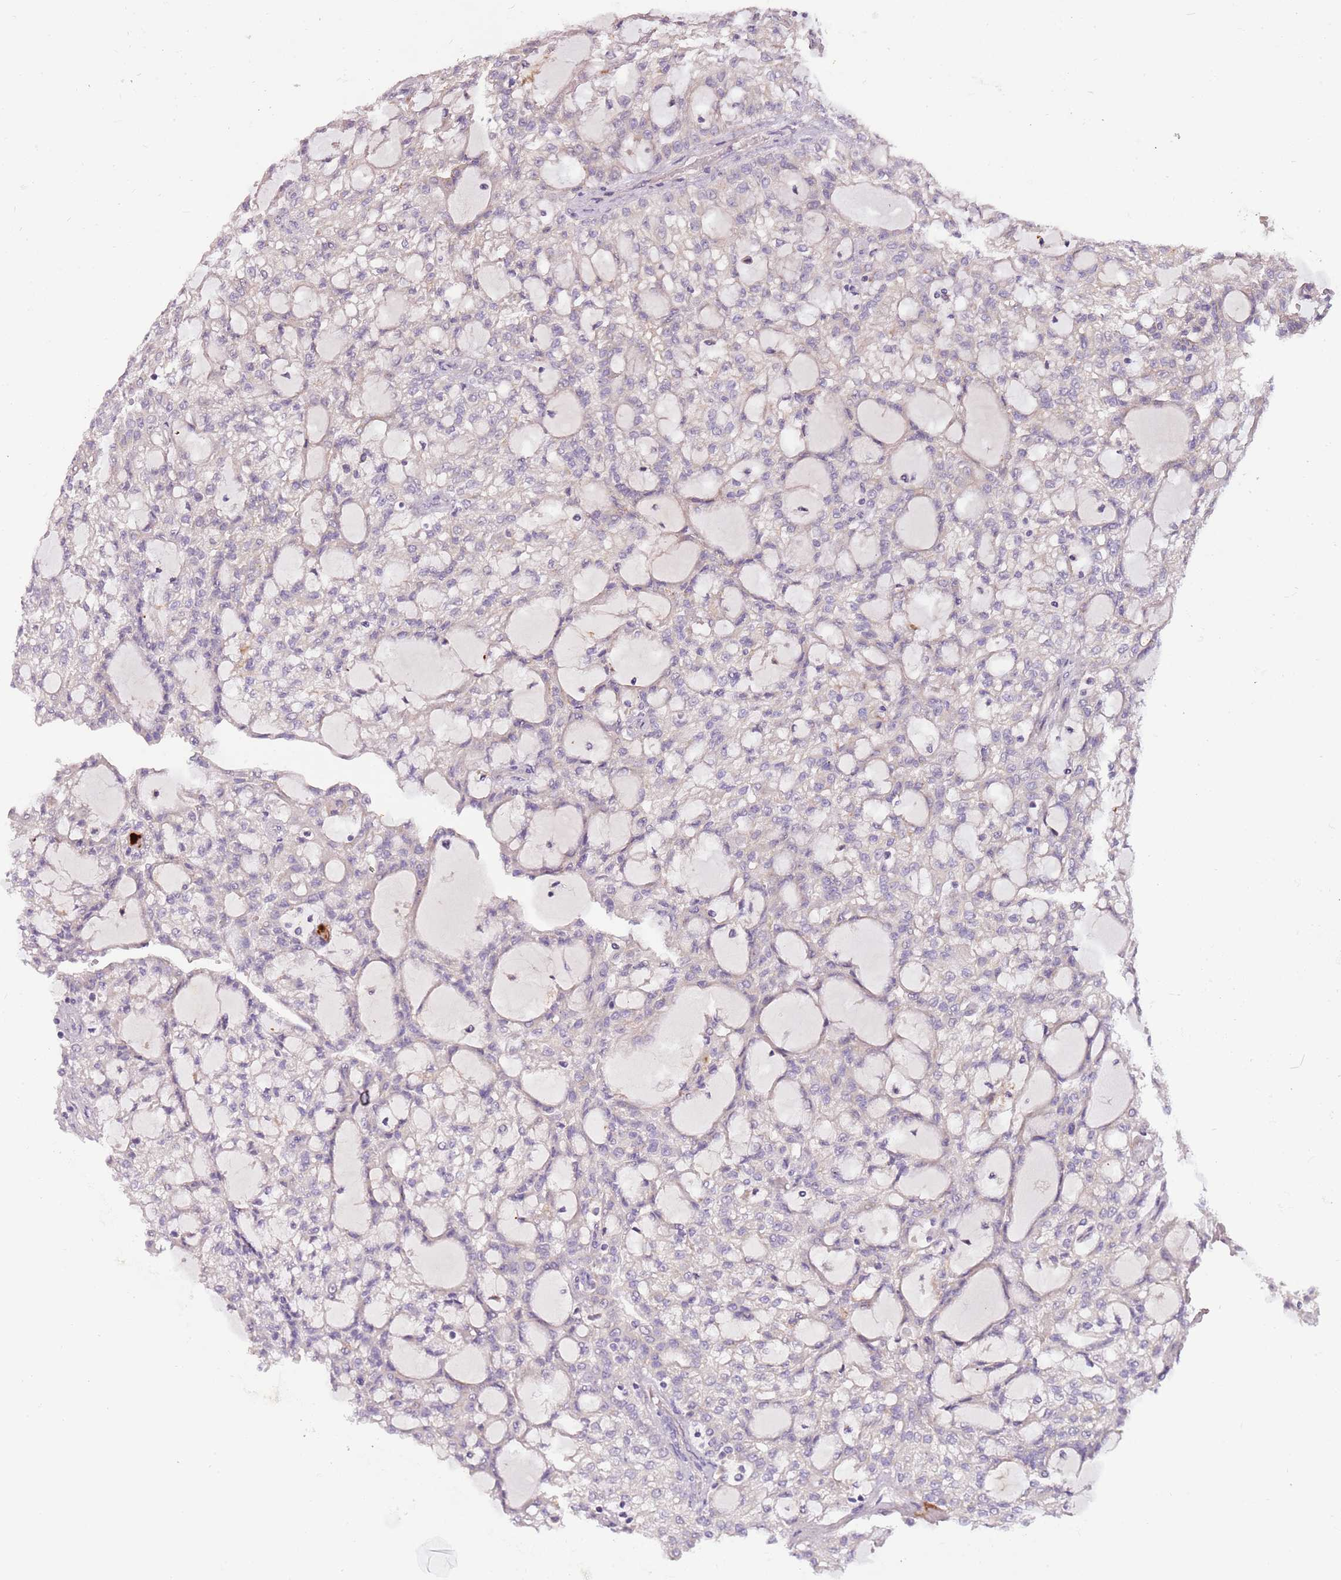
{"staining": {"intensity": "negative", "quantity": "none", "location": "none"}, "tissue": "renal cancer", "cell_type": "Tumor cells", "image_type": "cancer", "snomed": [{"axis": "morphology", "description": "Adenocarcinoma, NOS"}, {"axis": "topography", "description": "Kidney"}], "caption": "DAB (3,3'-diaminobenzidine) immunohistochemical staining of human adenocarcinoma (renal) displays no significant staining in tumor cells.", "gene": "NKX2-3", "patient": {"sex": "male", "age": 63}}